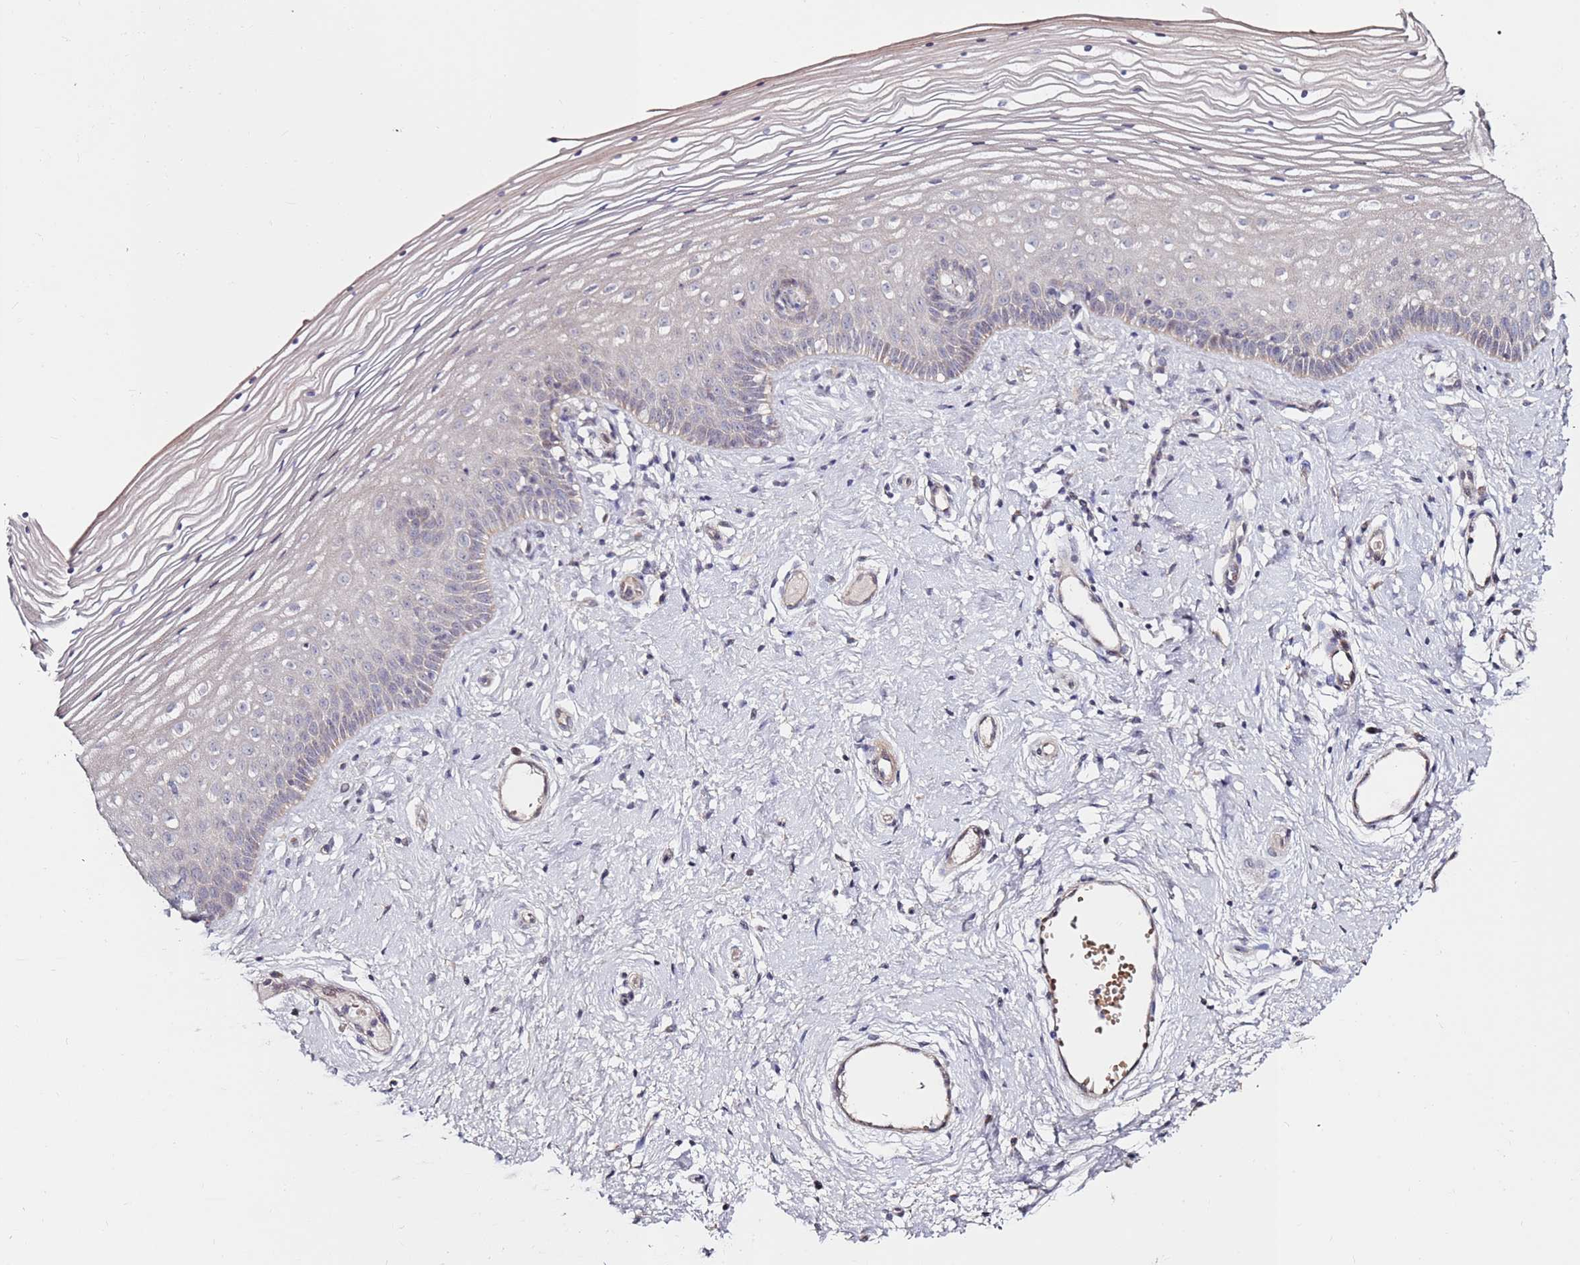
{"staining": {"intensity": "weak", "quantity": "<25%", "location": "nuclear"}, "tissue": "vagina", "cell_type": "Squamous epithelial cells", "image_type": "normal", "snomed": [{"axis": "morphology", "description": "Normal tissue, NOS"}, {"axis": "topography", "description": "Vagina"}], "caption": "Protein analysis of benign vagina shows no significant expression in squamous epithelial cells. (DAB (3,3'-diaminobenzidine) IHC, high magnification).", "gene": "RARS2", "patient": {"sex": "female", "age": 46}}